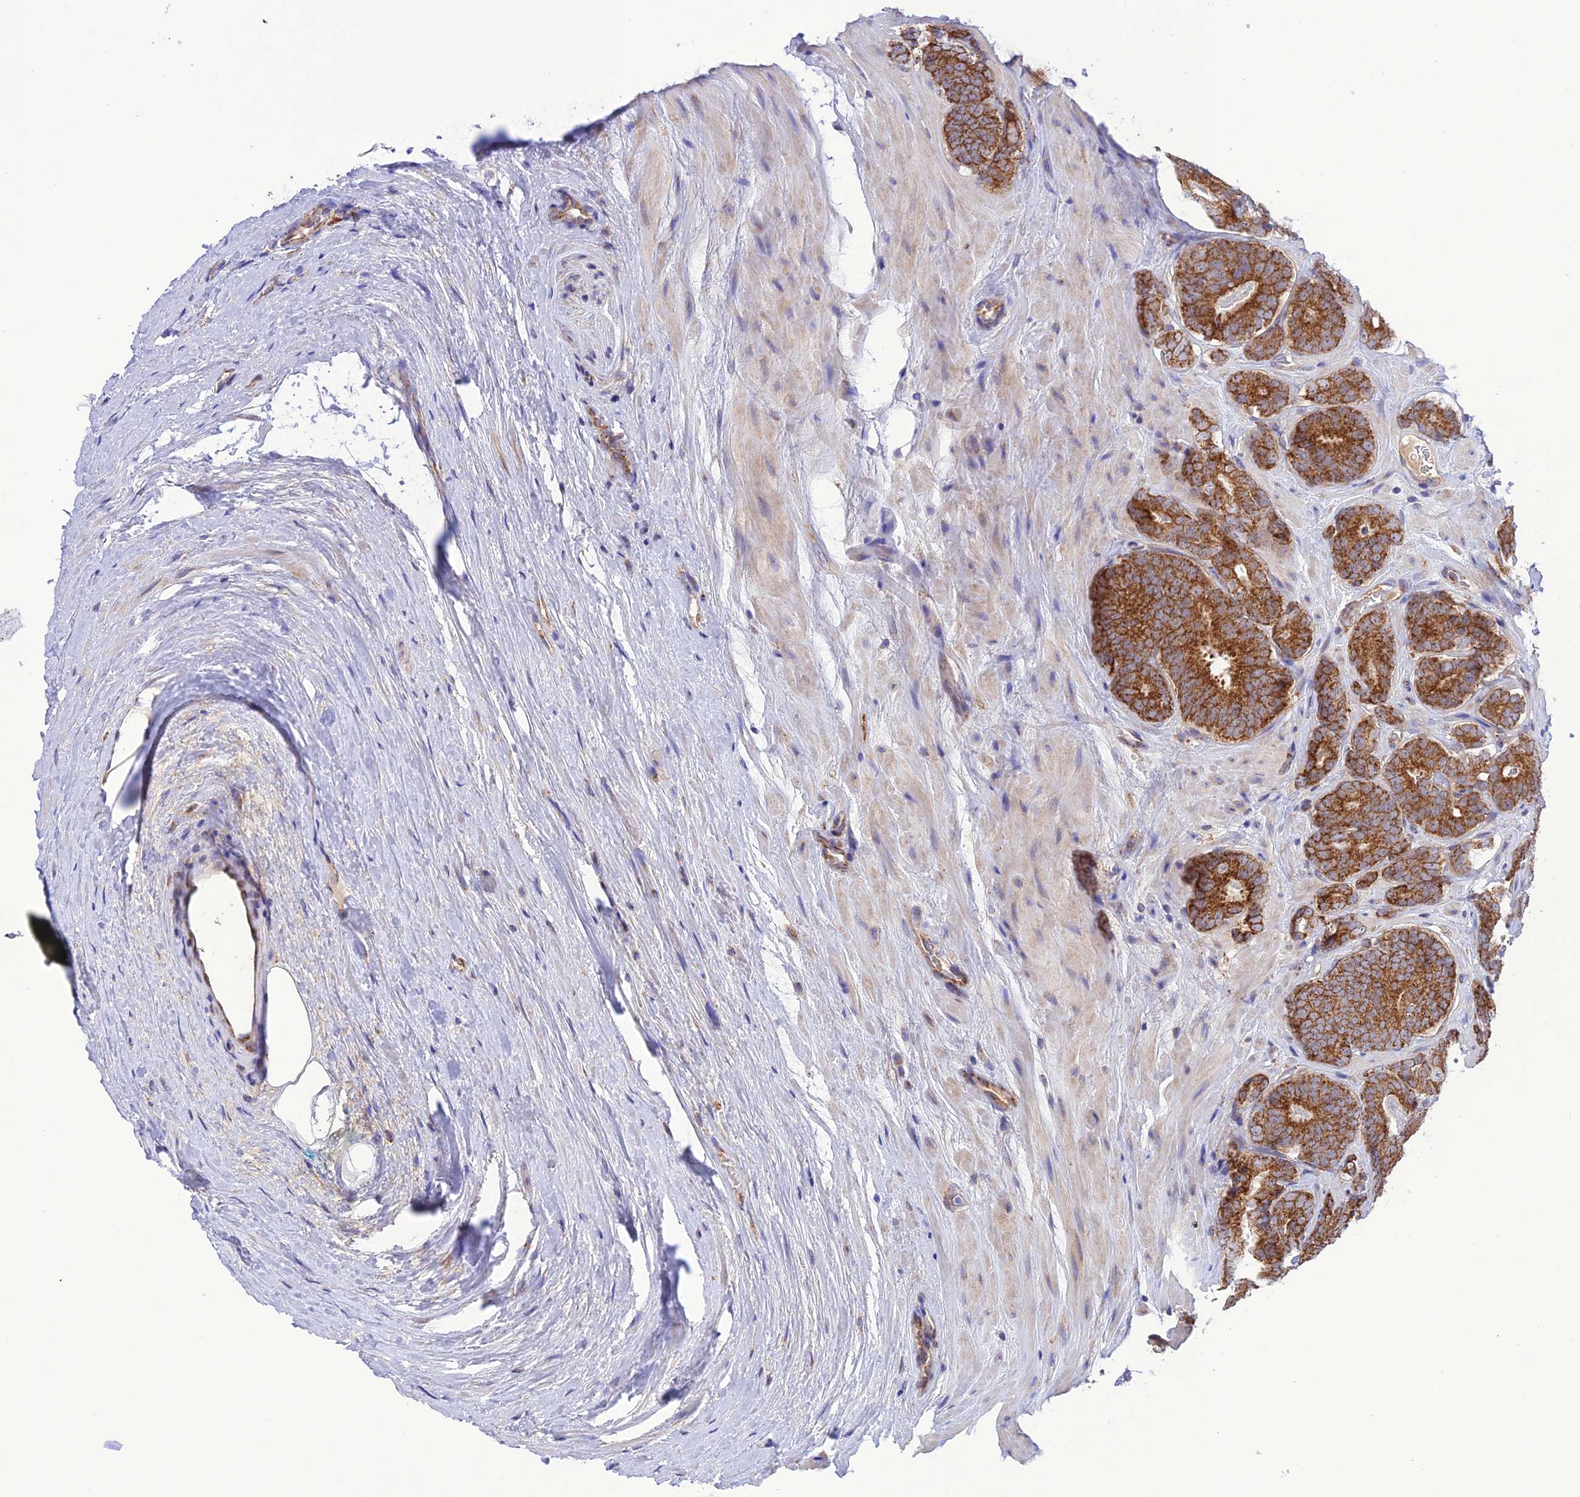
{"staining": {"intensity": "strong", "quantity": ">75%", "location": "cytoplasmic/membranous"}, "tissue": "prostate cancer", "cell_type": "Tumor cells", "image_type": "cancer", "snomed": [{"axis": "morphology", "description": "Adenocarcinoma, High grade"}, {"axis": "topography", "description": "Prostate"}], "caption": "Protein staining by immunohistochemistry (IHC) shows strong cytoplasmic/membranous expression in approximately >75% of tumor cells in high-grade adenocarcinoma (prostate).", "gene": "UAP1L1", "patient": {"sex": "male", "age": 63}}